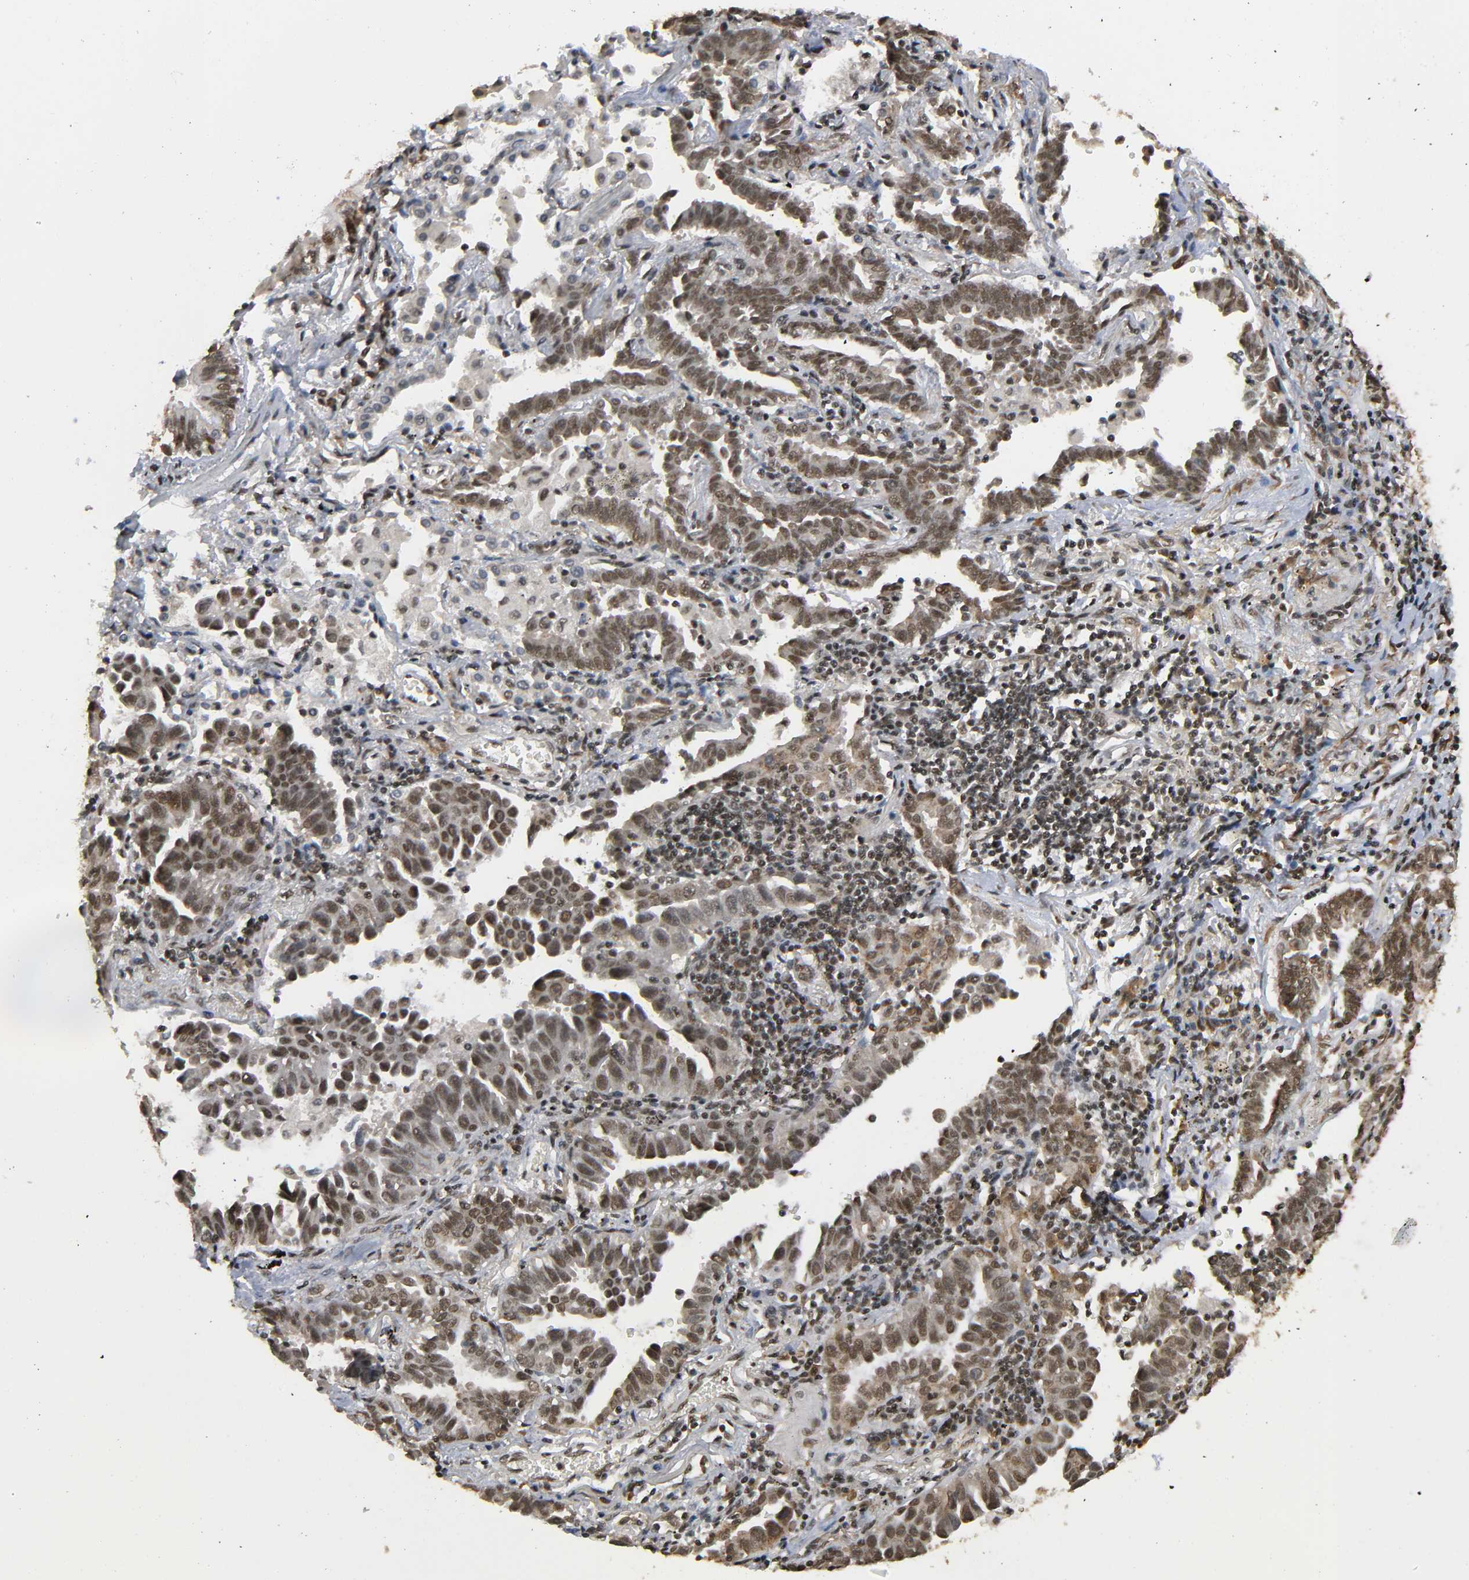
{"staining": {"intensity": "moderate", "quantity": ">75%", "location": "cytoplasmic/membranous,nuclear"}, "tissue": "lung cancer", "cell_type": "Tumor cells", "image_type": "cancer", "snomed": [{"axis": "morphology", "description": "Adenocarcinoma, NOS"}, {"axis": "topography", "description": "Lung"}], "caption": "IHC histopathology image of neoplastic tissue: lung adenocarcinoma stained using IHC reveals medium levels of moderate protein expression localized specifically in the cytoplasmic/membranous and nuclear of tumor cells, appearing as a cytoplasmic/membranous and nuclear brown color.", "gene": "ZNF384", "patient": {"sex": "female", "age": 64}}